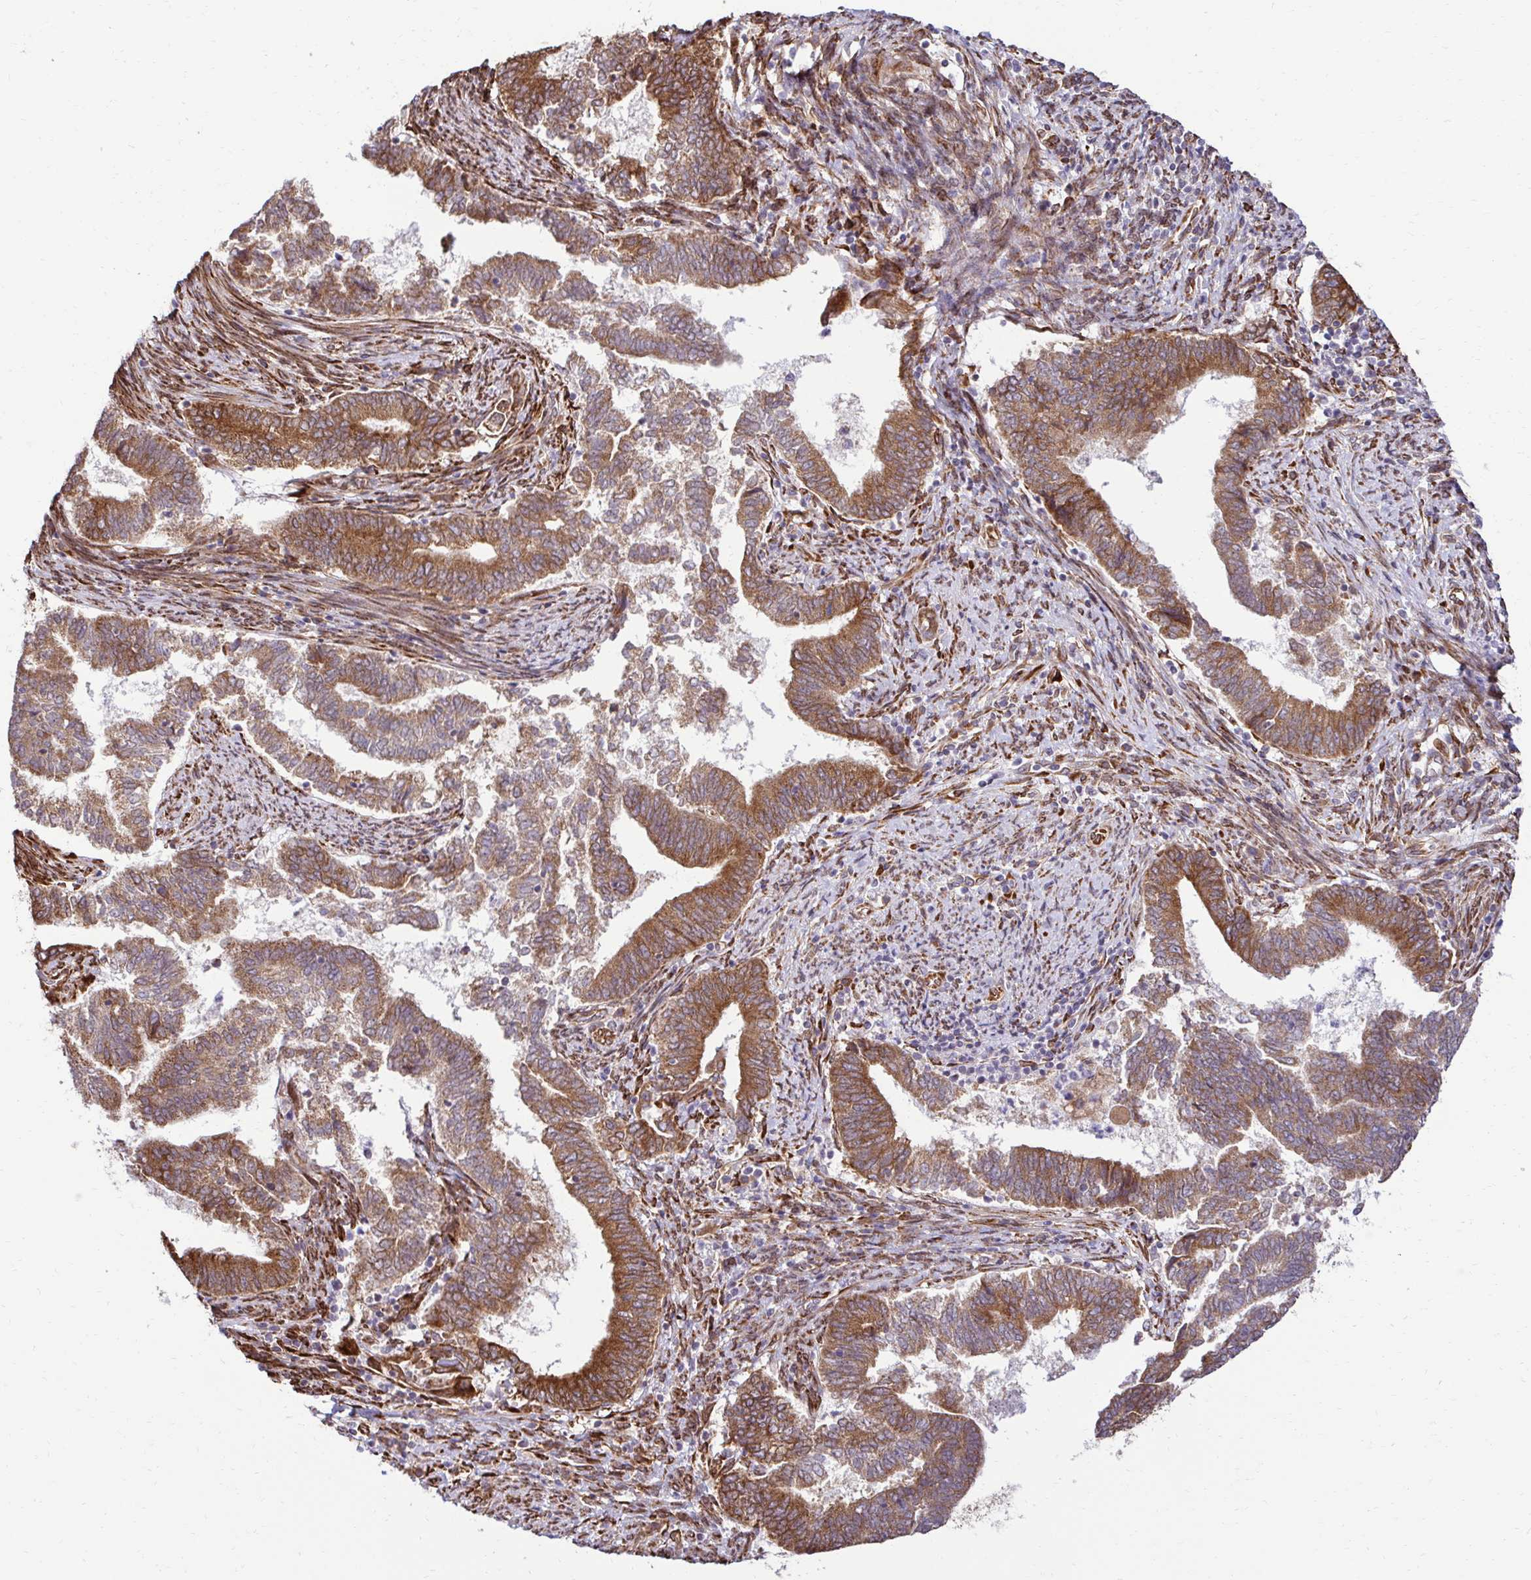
{"staining": {"intensity": "strong", "quantity": ">75%", "location": "cytoplasmic/membranous"}, "tissue": "endometrial cancer", "cell_type": "Tumor cells", "image_type": "cancer", "snomed": [{"axis": "morphology", "description": "Adenocarcinoma, NOS"}, {"axis": "topography", "description": "Endometrium"}], "caption": "Tumor cells demonstrate strong cytoplasmic/membranous positivity in approximately >75% of cells in adenocarcinoma (endometrial). (Brightfield microscopy of DAB IHC at high magnification).", "gene": "HPS1", "patient": {"sex": "female", "age": 65}}